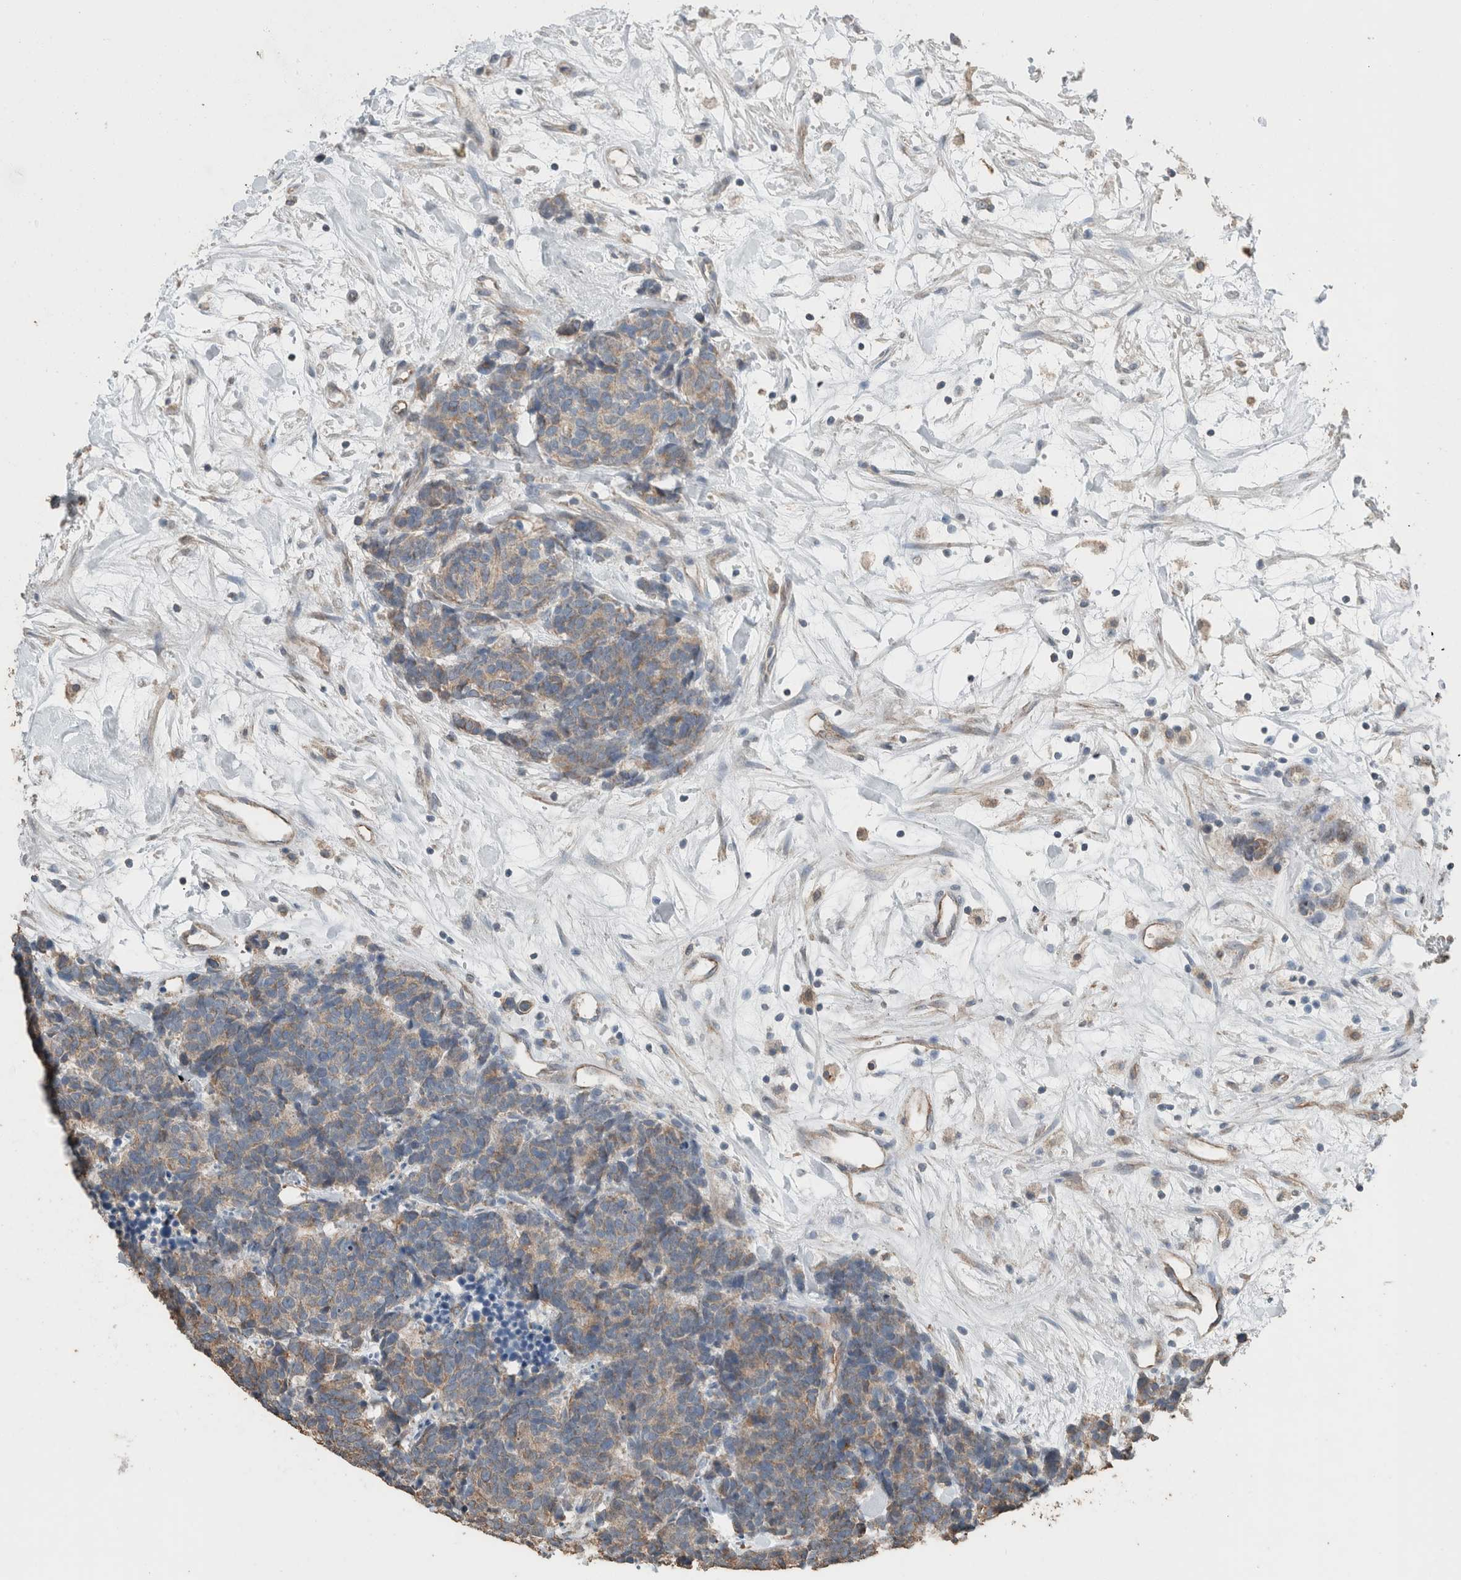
{"staining": {"intensity": "weak", "quantity": ">75%", "location": "cytoplasmic/membranous"}, "tissue": "carcinoid", "cell_type": "Tumor cells", "image_type": "cancer", "snomed": [{"axis": "morphology", "description": "Carcinoma, NOS"}, {"axis": "morphology", "description": "Carcinoid, malignant, NOS"}, {"axis": "topography", "description": "Urinary bladder"}], "caption": "Carcinoid stained with a protein marker reveals weak staining in tumor cells.", "gene": "ACVR2B", "patient": {"sex": "male", "age": 57}}